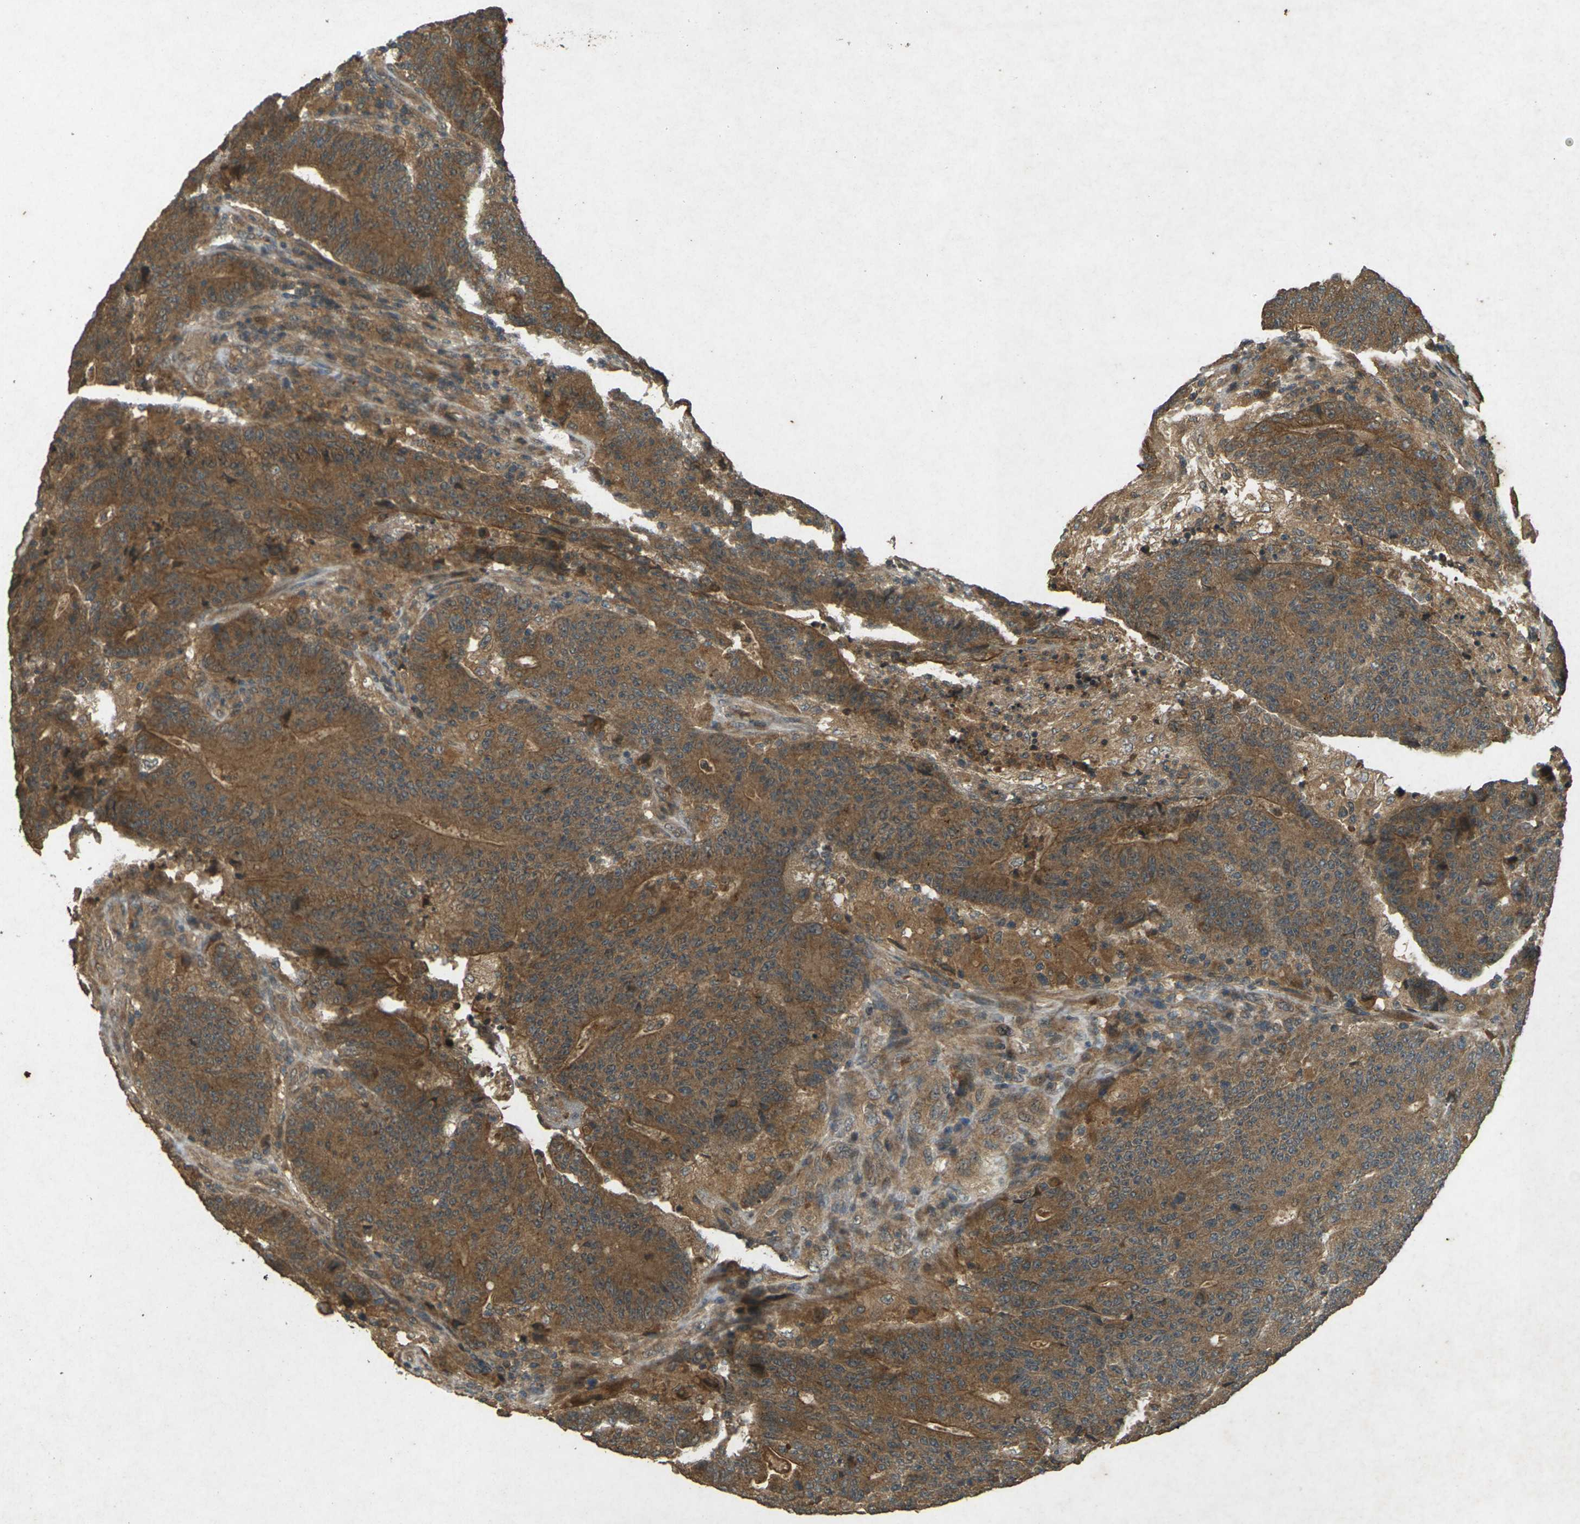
{"staining": {"intensity": "strong", "quantity": ">75%", "location": "cytoplasmic/membranous"}, "tissue": "colorectal cancer", "cell_type": "Tumor cells", "image_type": "cancer", "snomed": [{"axis": "morphology", "description": "Normal tissue, NOS"}, {"axis": "morphology", "description": "Adenocarcinoma, NOS"}, {"axis": "topography", "description": "Colon"}], "caption": "The micrograph displays a brown stain indicating the presence of a protein in the cytoplasmic/membranous of tumor cells in colorectal cancer (adenocarcinoma).", "gene": "TAP1", "patient": {"sex": "female", "age": 75}}